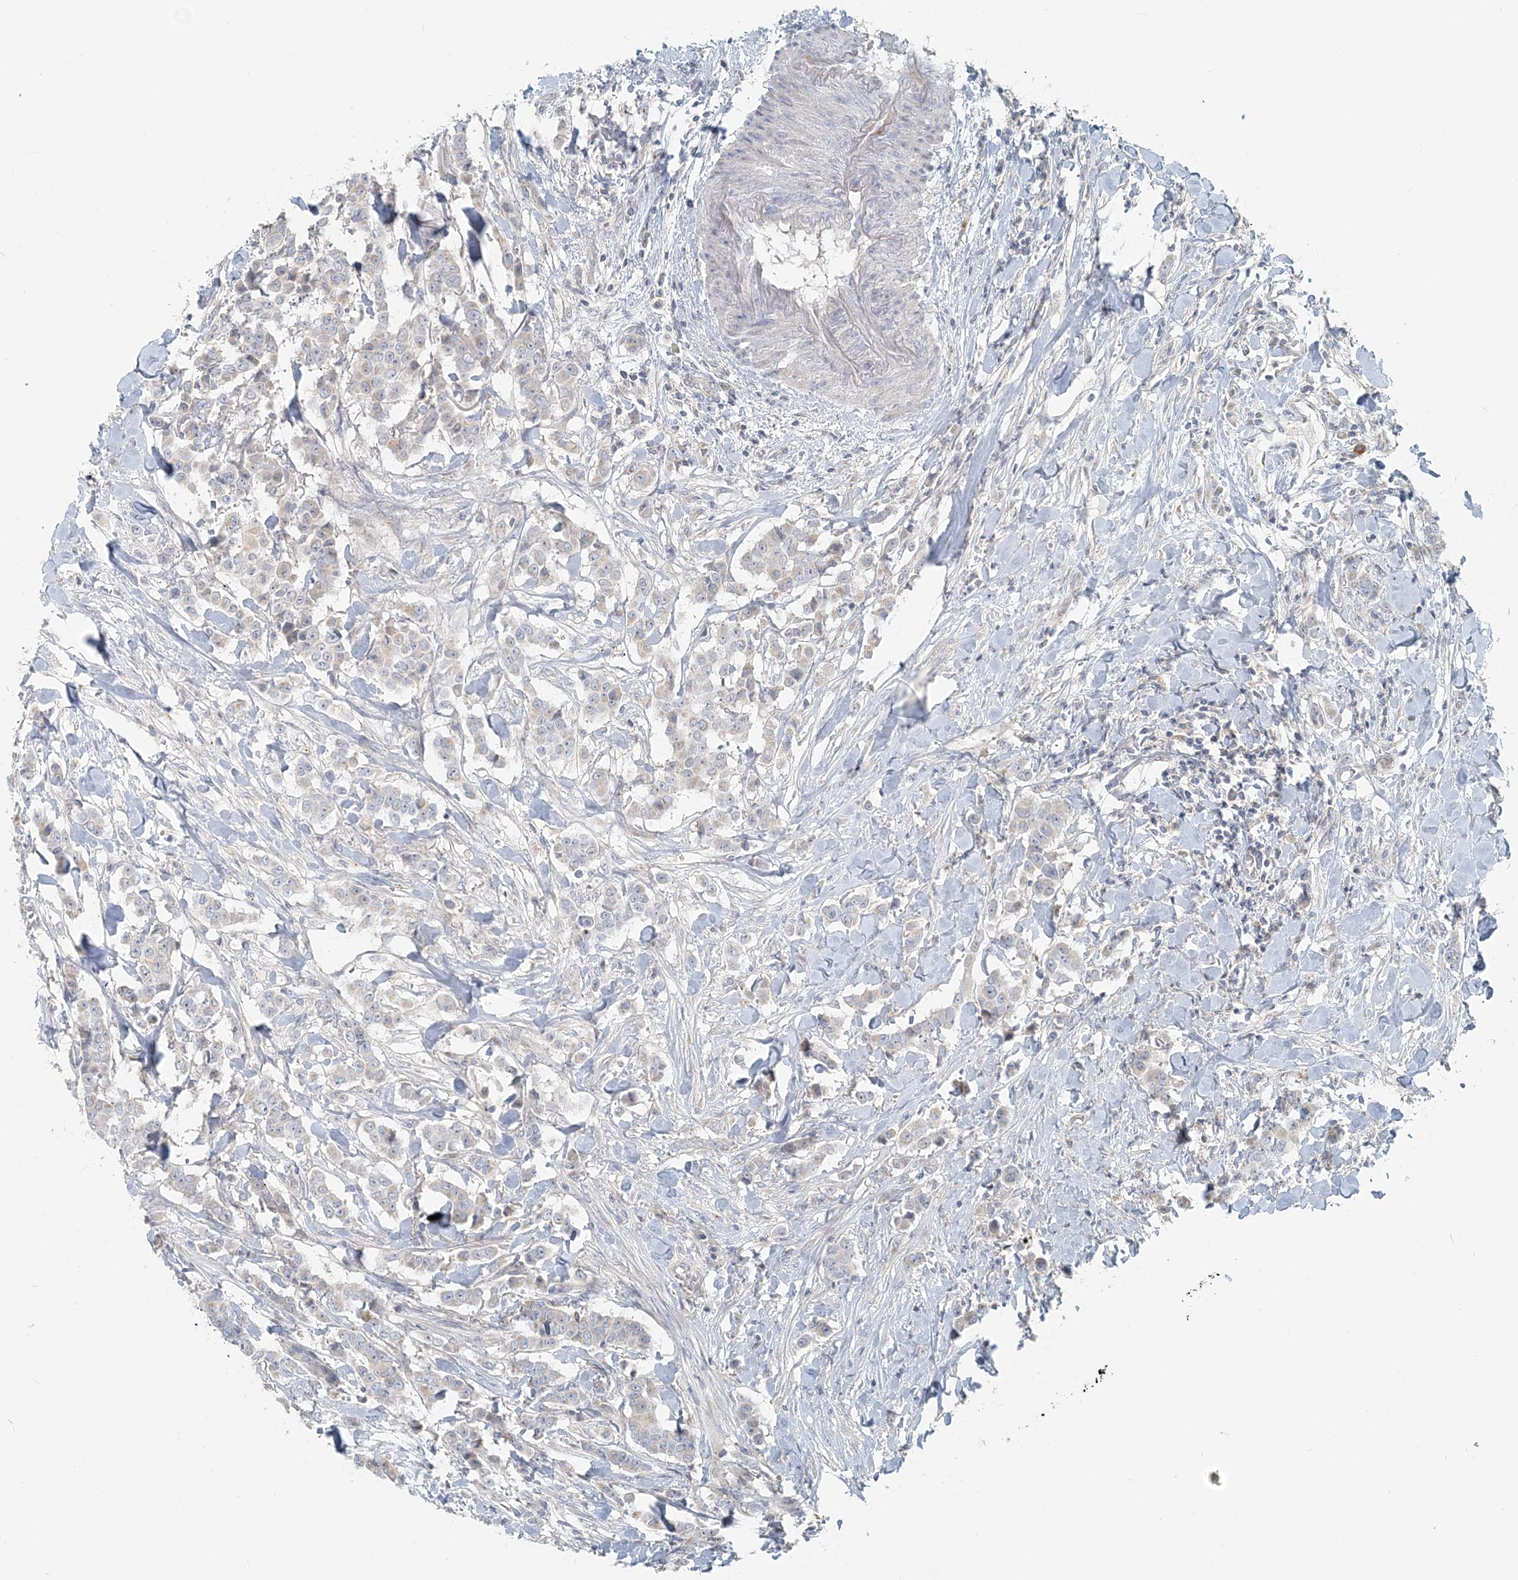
{"staining": {"intensity": "negative", "quantity": "none", "location": "none"}, "tissue": "breast cancer", "cell_type": "Tumor cells", "image_type": "cancer", "snomed": [{"axis": "morphology", "description": "Duct carcinoma"}, {"axis": "topography", "description": "Breast"}], "caption": "Breast infiltrating ductal carcinoma was stained to show a protein in brown. There is no significant expression in tumor cells. (Immunohistochemistry (ihc), brightfield microscopy, high magnification).", "gene": "NAA11", "patient": {"sex": "female", "age": 40}}